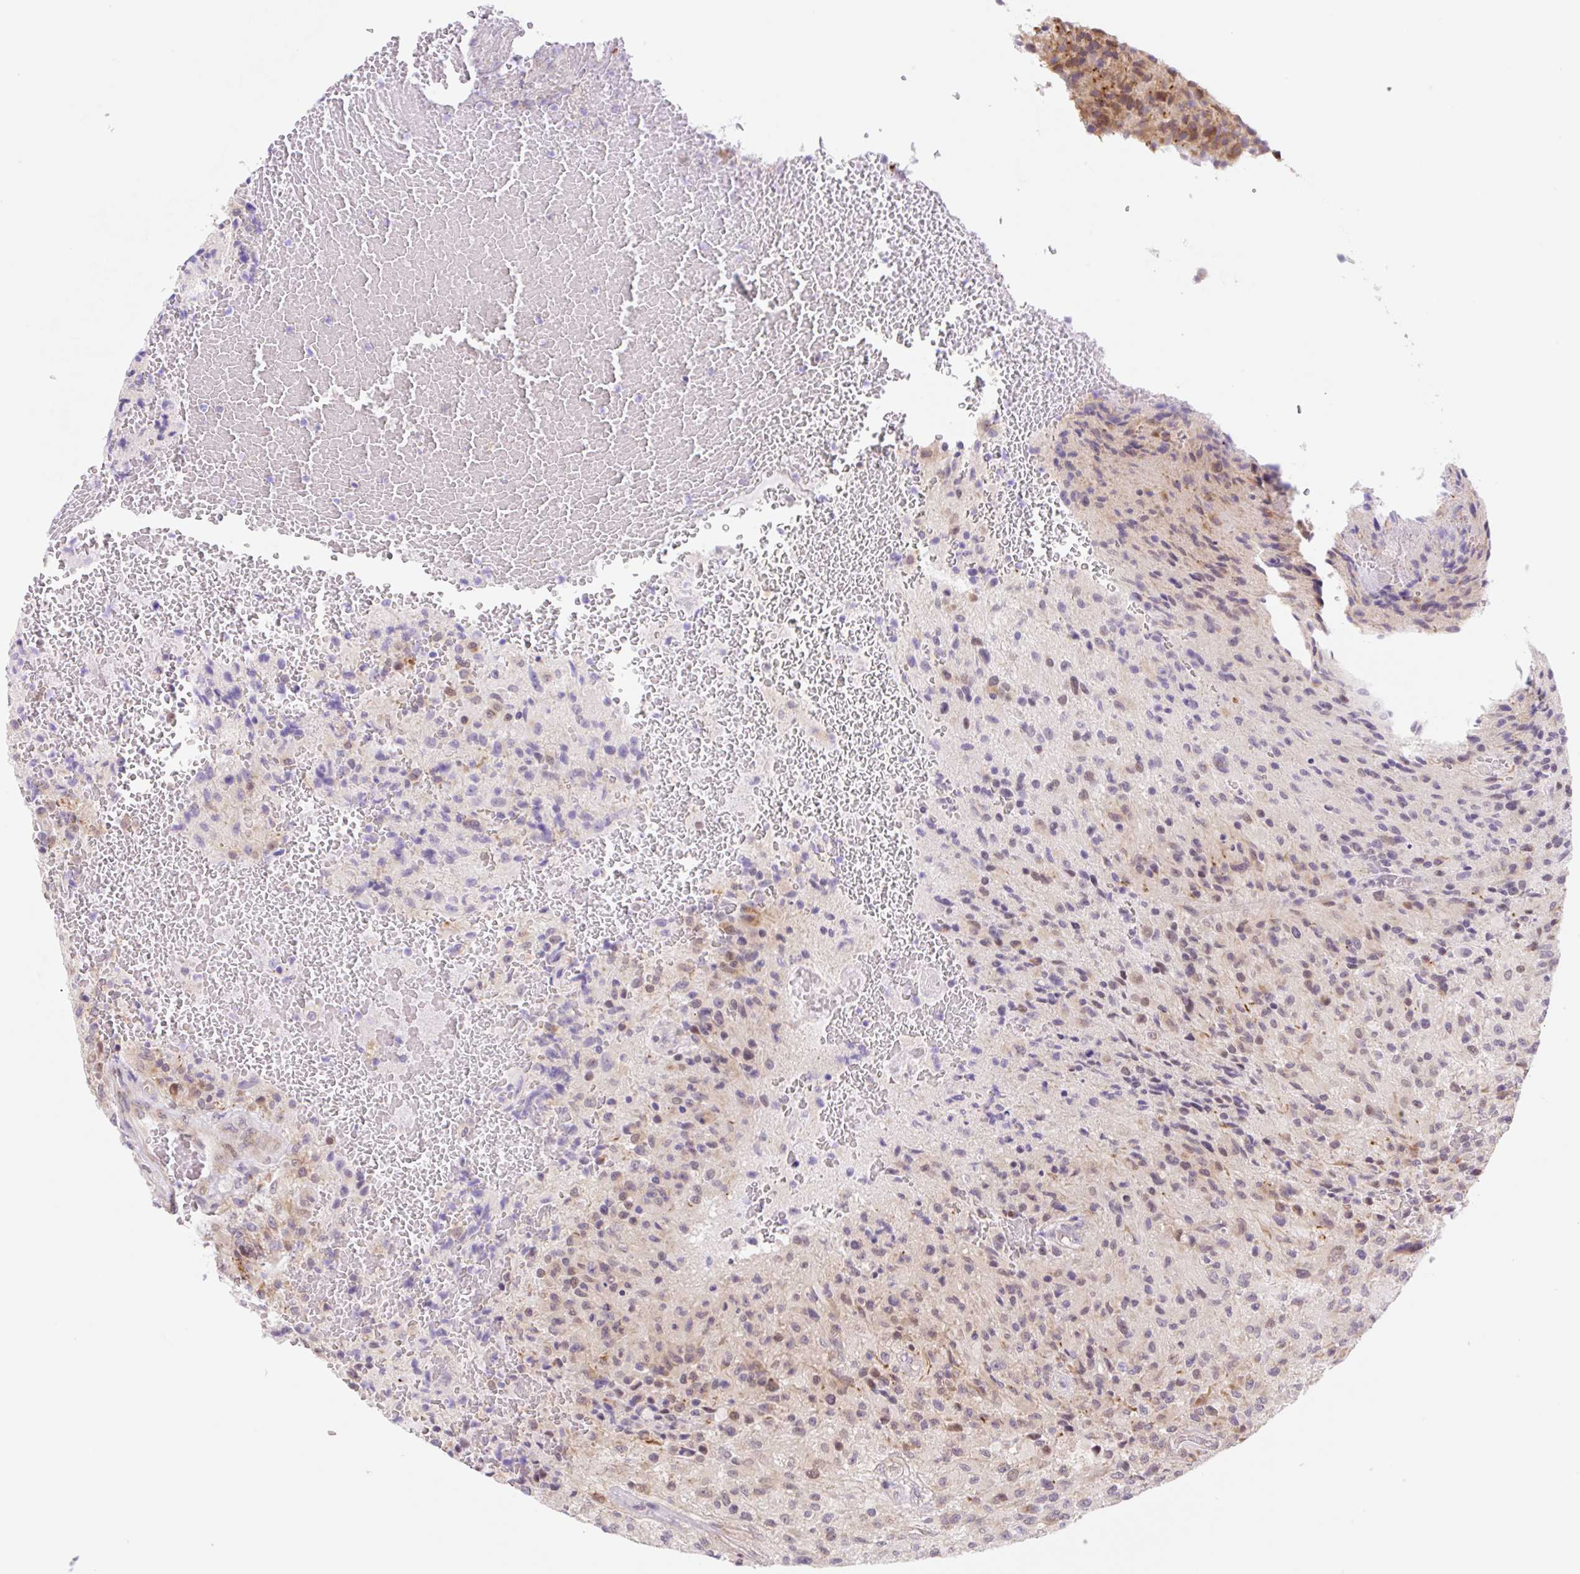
{"staining": {"intensity": "weak", "quantity": "25%-75%", "location": "cytoplasmic/membranous,nuclear"}, "tissue": "glioma", "cell_type": "Tumor cells", "image_type": "cancer", "snomed": [{"axis": "morphology", "description": "Normal tissue, NOS"}, {"axis": "morphology", "description": "Glioma, malignant, High grade"}, {"axis": "topography", "description": "Cerebral cortex"}], "caption": "Immunohistochemical staining of human high-grade glioma (malignant) exhibits weak cytoplasmic/membranous and nuclear protein expression in approximately 25%-75% of tumor cells.", "gene": "TBPL2", "patient": {"sex": "male", "age": 56}}